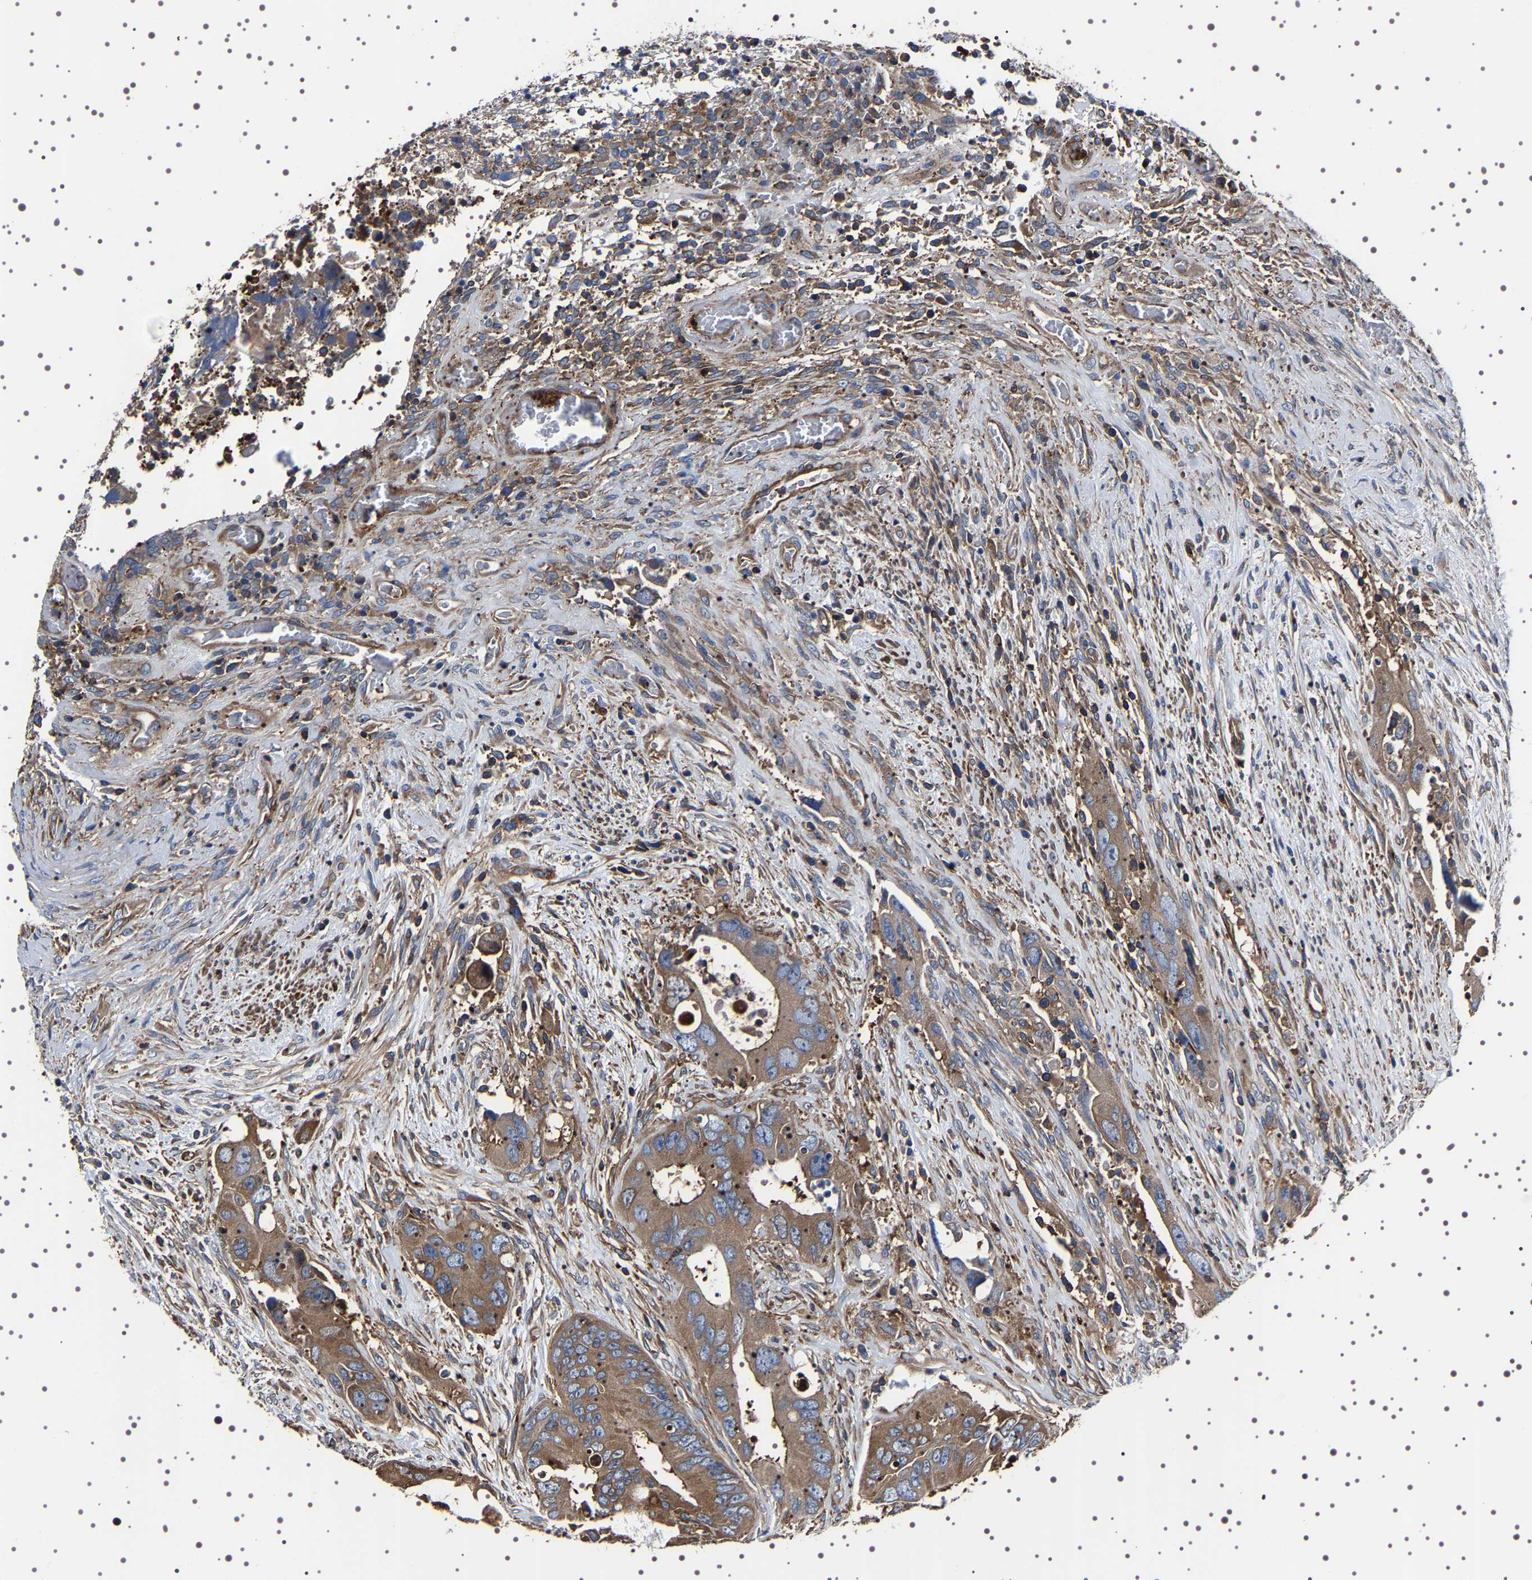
{"staining": {"intensity": "moderate", "quantity": ">75%", "location": "cytoplasmic/membranous"}, "tissue": "colorectal cancer", "cell_type": "Tumor cells", "image_type": "cancer", "snomed": [{"axis": "morphology", "description": "Adenocarcinoma, NOS"}, {"axis": "topography", "description": "Rectum"}], "caption": "Protein positivity by IHC demonstrates moderate cytoplasmic/membranous positivity in about >75% of tumor cells in adenocarcinoma (colorectal).", "gene": "WDR1", "patient": {"sex": "male", "age": 70}}